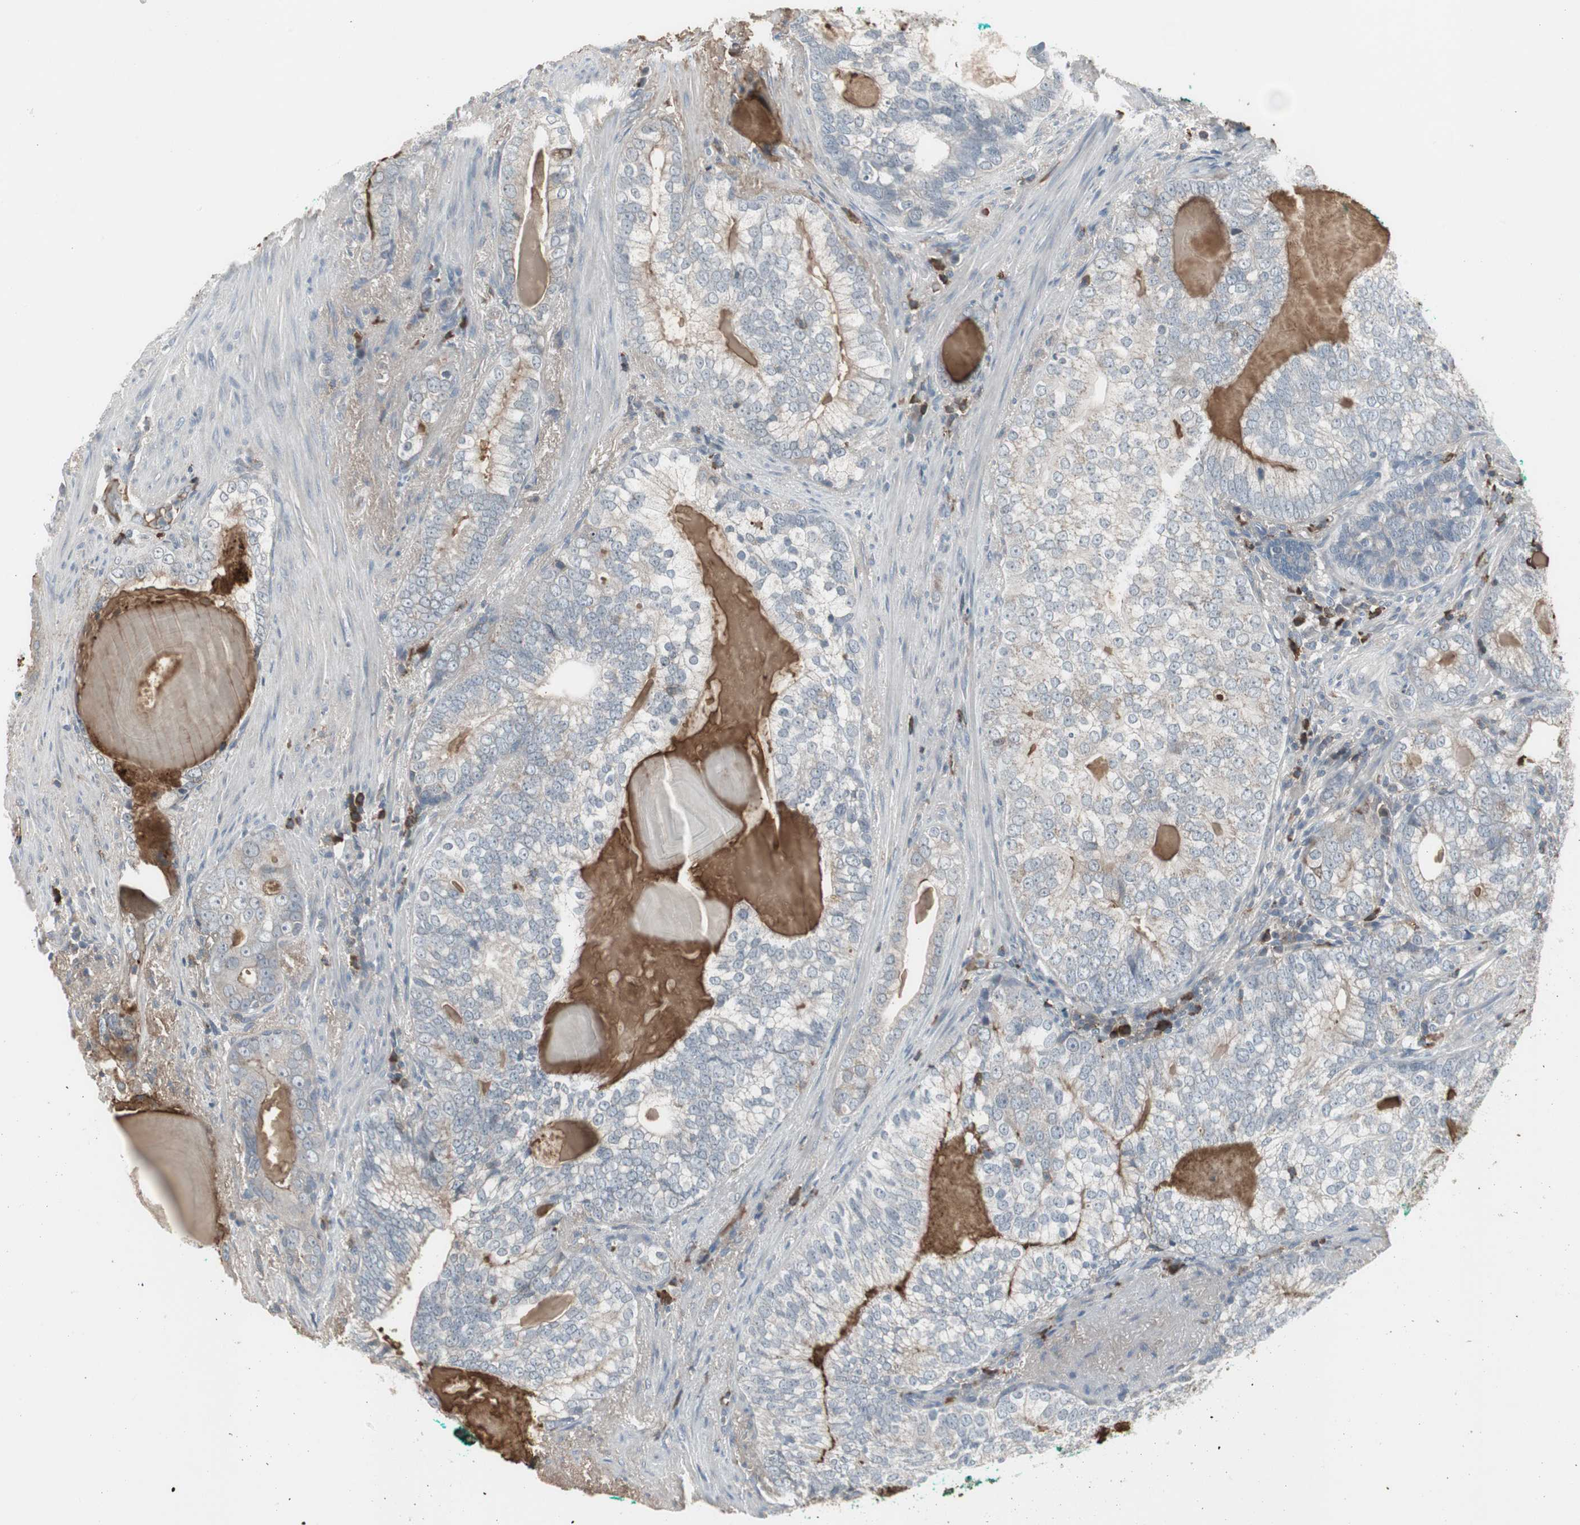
{"staining": {"intensity": "weak", "quantity": "<25%", "location": "cytoplasmic/membranous"}, "tissue": "prostate cancer", "cell_type": "Tumor cells", "image_type": "cancer", "snomed": [{"axis": "morphology", "description": "Adenocarcinoma, High grade"}, {"axis": "topography", "description": "Prostate"}], "caption": "There is no significant expression in tumor cells of prostate cancer (adenocarcinoma (high-grade)).", "gene": "ZSCAN32", "patient": {"sex": "male", "age": 66}}